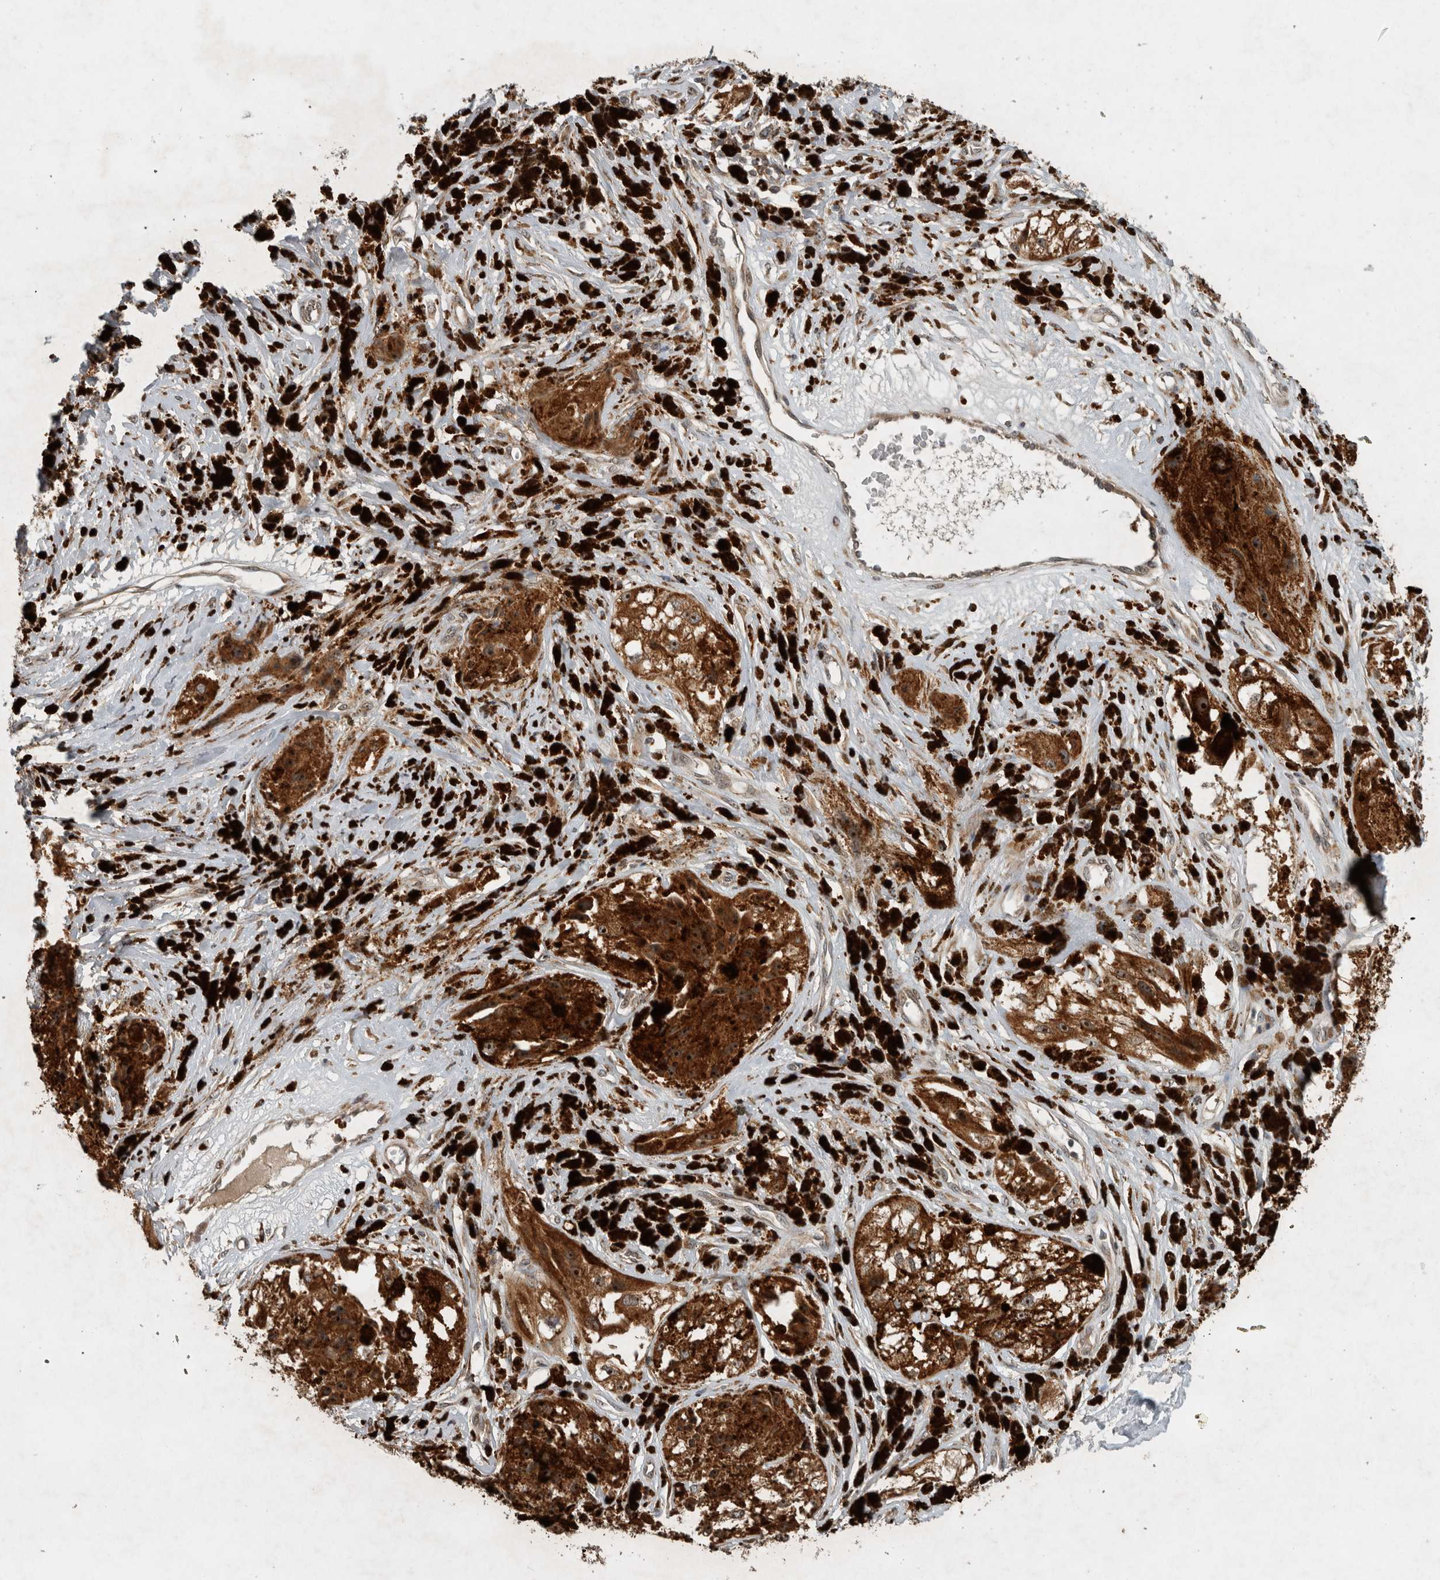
{"staining": {"intensity": "moderate", "quantity": ">75%", "location": "cytoplasmic/membranous,nuclear"}, "tissue": "melanoma", "cell_type": "Tumor cells", "image_type": "cancer", "snomed": [{"axis": "morphology", "description": "Malignant melanoma, NOS"}, {"axis": "topography", "description": "Skin"}], "caption": "Melanoma stained with a brown dye demonstrates moderate cytoplasmic/membranous and nuclear positive staining in about >75% of tumor cells.", "gene": "GPR137B", "patient": {"sex": "male", "age": 88}}